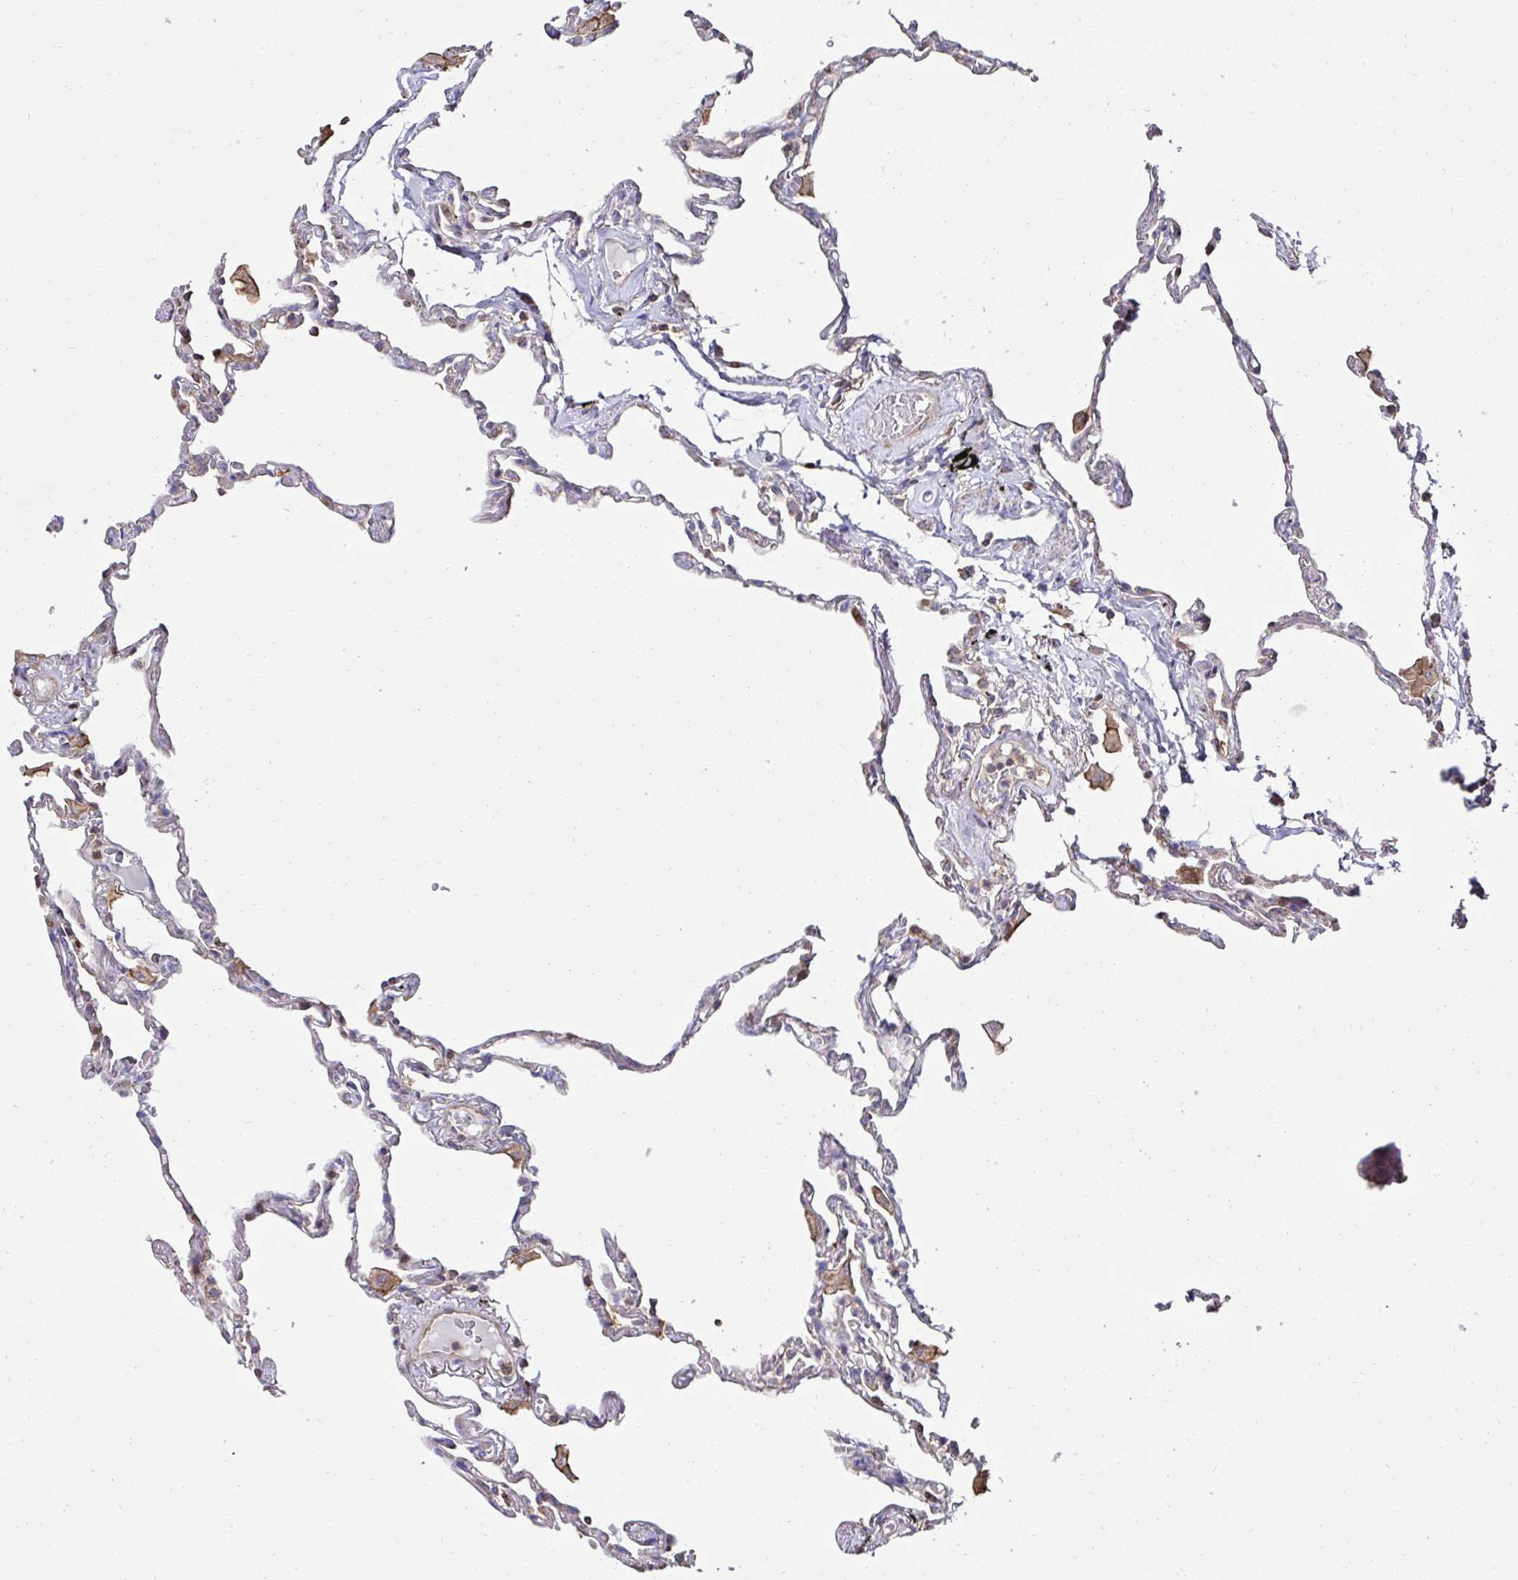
{"staining": {"intensity": "weak", "quantity": "<25%", "location": "cytoplasmic/membranous"}, "tissue": "lung", "cell_type": "Alveolar cells", "image_type": "normal", "snomed": [{"axis": "morphology", "description": "Normal tissue, NOS"}, {"axis": "topography", "description": "Lung"}], "caption": "Photomicrograph shows no protein expression in alveolar cells of normal lung.", "gene": "DZANK1", "patient": {"sex": "female", "age": 67}}